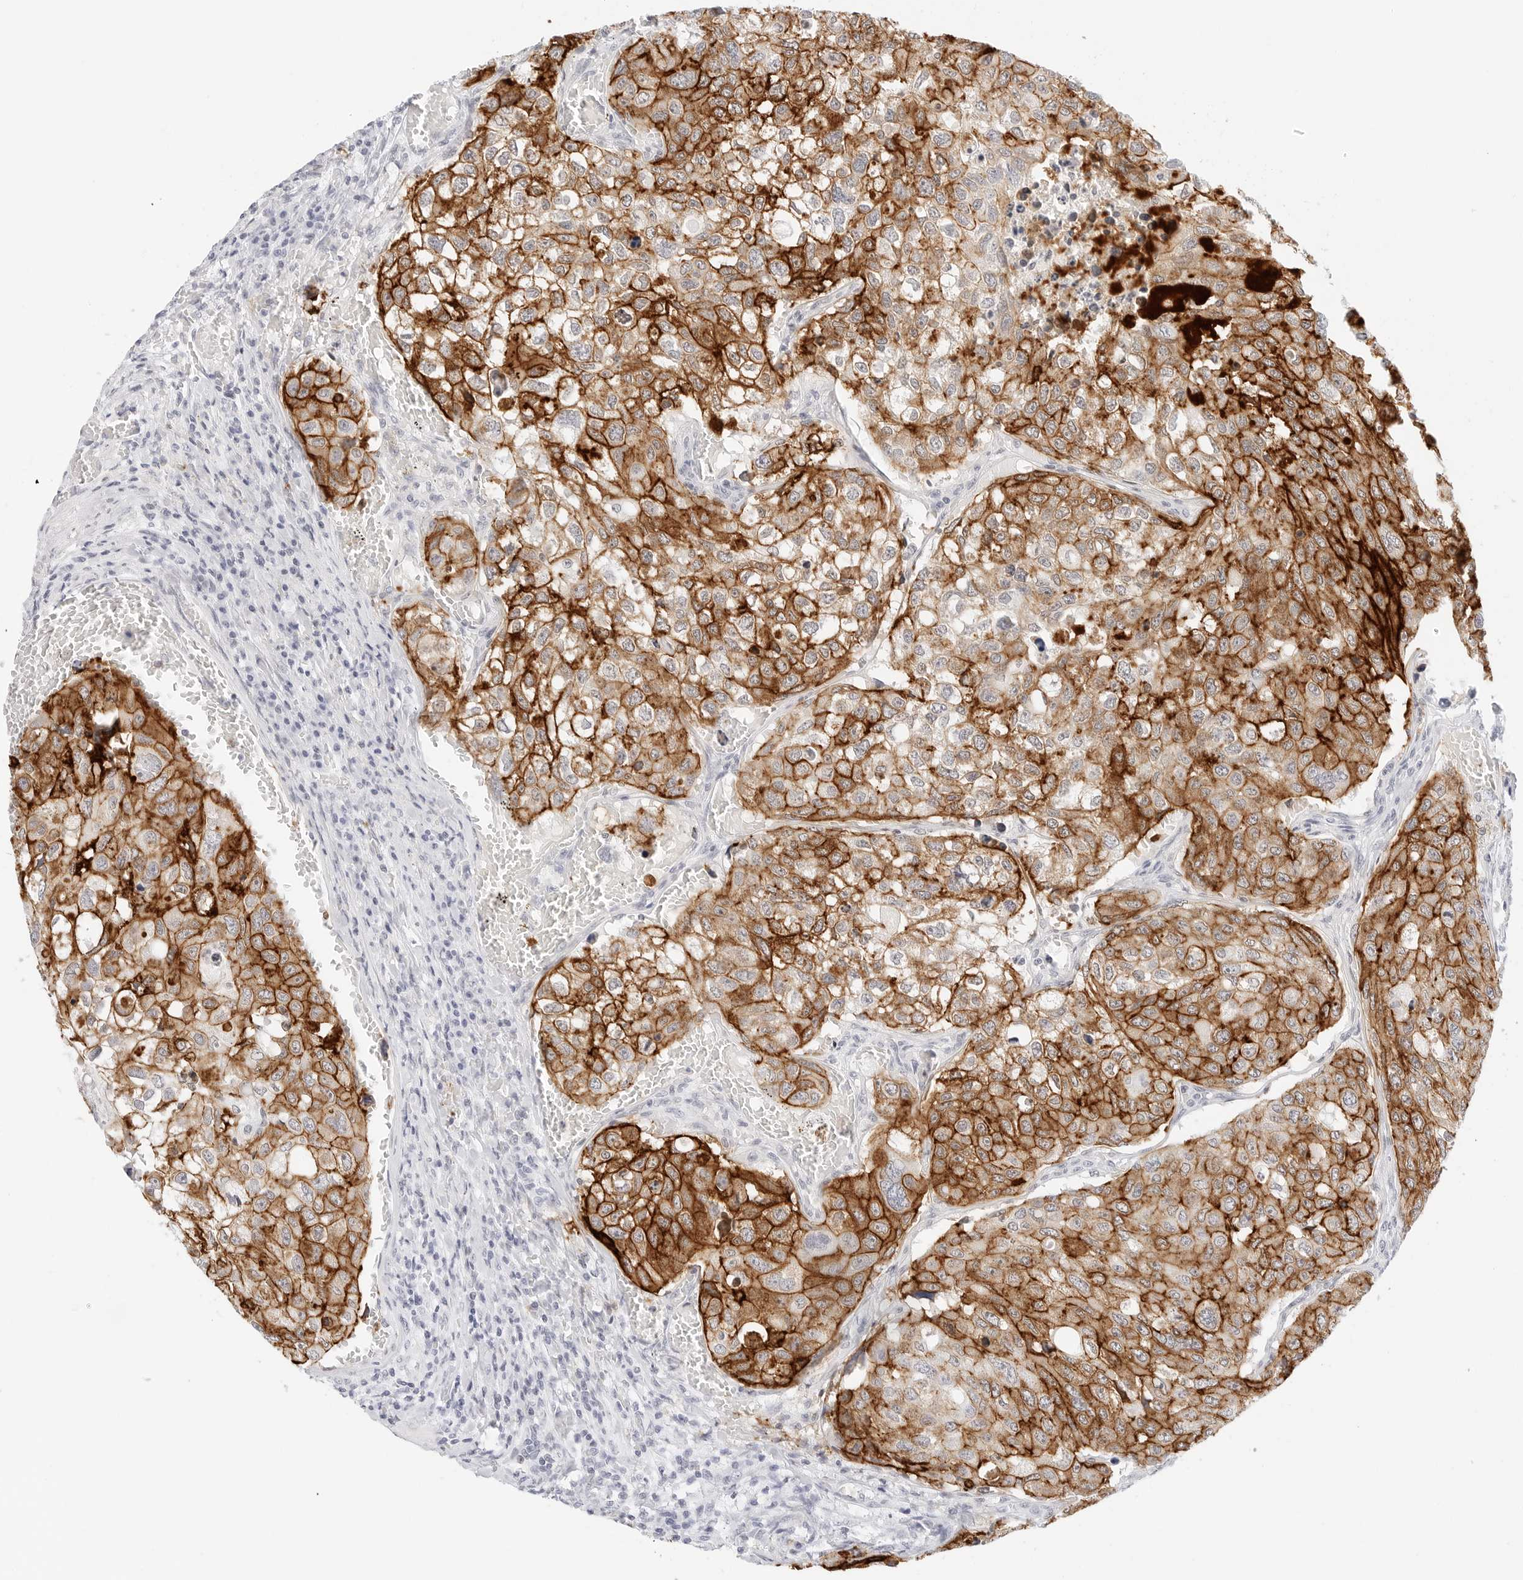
{"staining": {"intensity": "strong", "quantity": ">75%", "location": "cytoplasmic/membranous"}, "tissue": "urothelial cancer", "cell_type": "Tumor cells", "image_type": "cancer", "snomed": [{"axis": "morphology", "description": "Urothelial carcinoma, High grade"}, {"axis": "topography", "description": "Lymph node"}, {"axis": "topography", "description": "Urinary bladder"}], "caption": "Immunohistochemistry image of human urothelial carcinoma (high-grade) stained for a protein (brown), which reveals high levels of strong cytoplasmic/membranous positivity in about >75% of tumor cells.", "gene": "CDH1", "patient": {"sex": "male", "age": 51}}